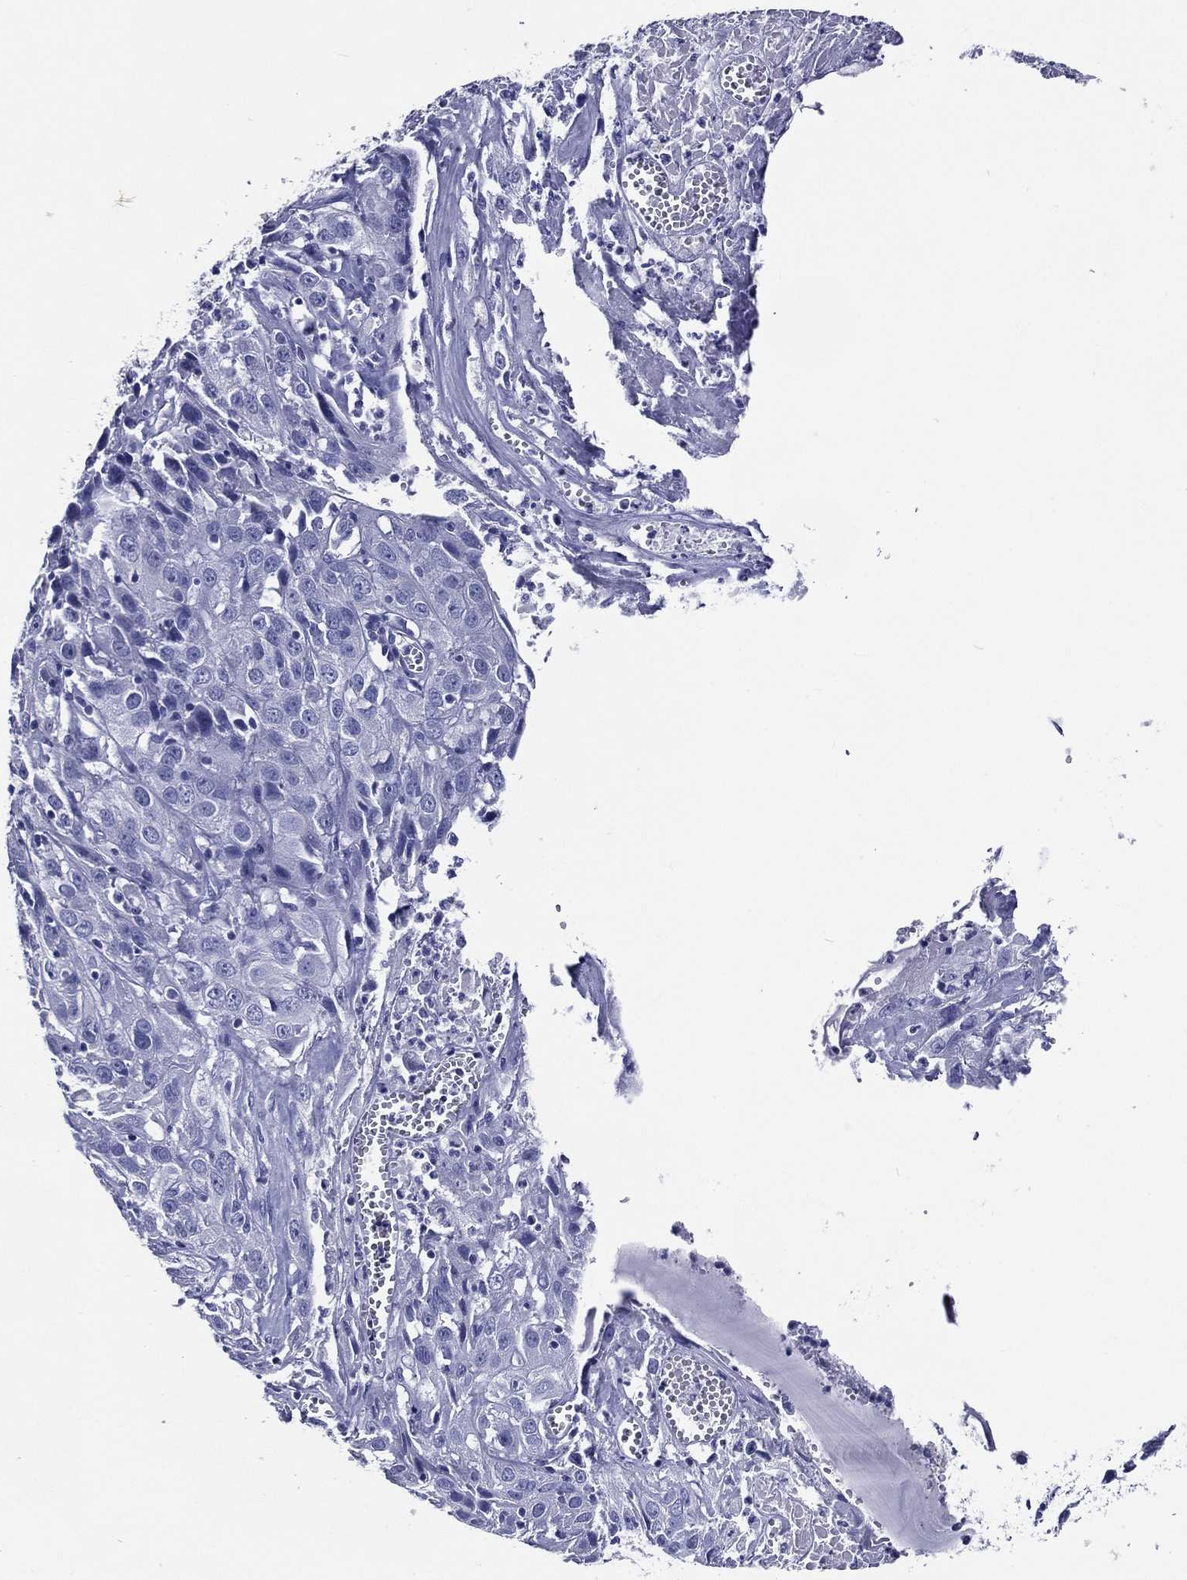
{"staining": {"intensity": "negative", "quantity": "none", "location": "none"}, "tissue": "cervical cancer", "cell_type": "Tumor cells", "image_type": "cancer", "snomed": [{"axis": "morphology", "description": "Squamous cell carcinoma, NOS"}, {"axis": "topography", "description": "Cervix"}], "caption": "Histopathology image shows no significant protein staining in tumor cells of squamous cell carcinoma (cervical).", "gene": "ACE2", "patient": {"sex": "female", "age": 32}}